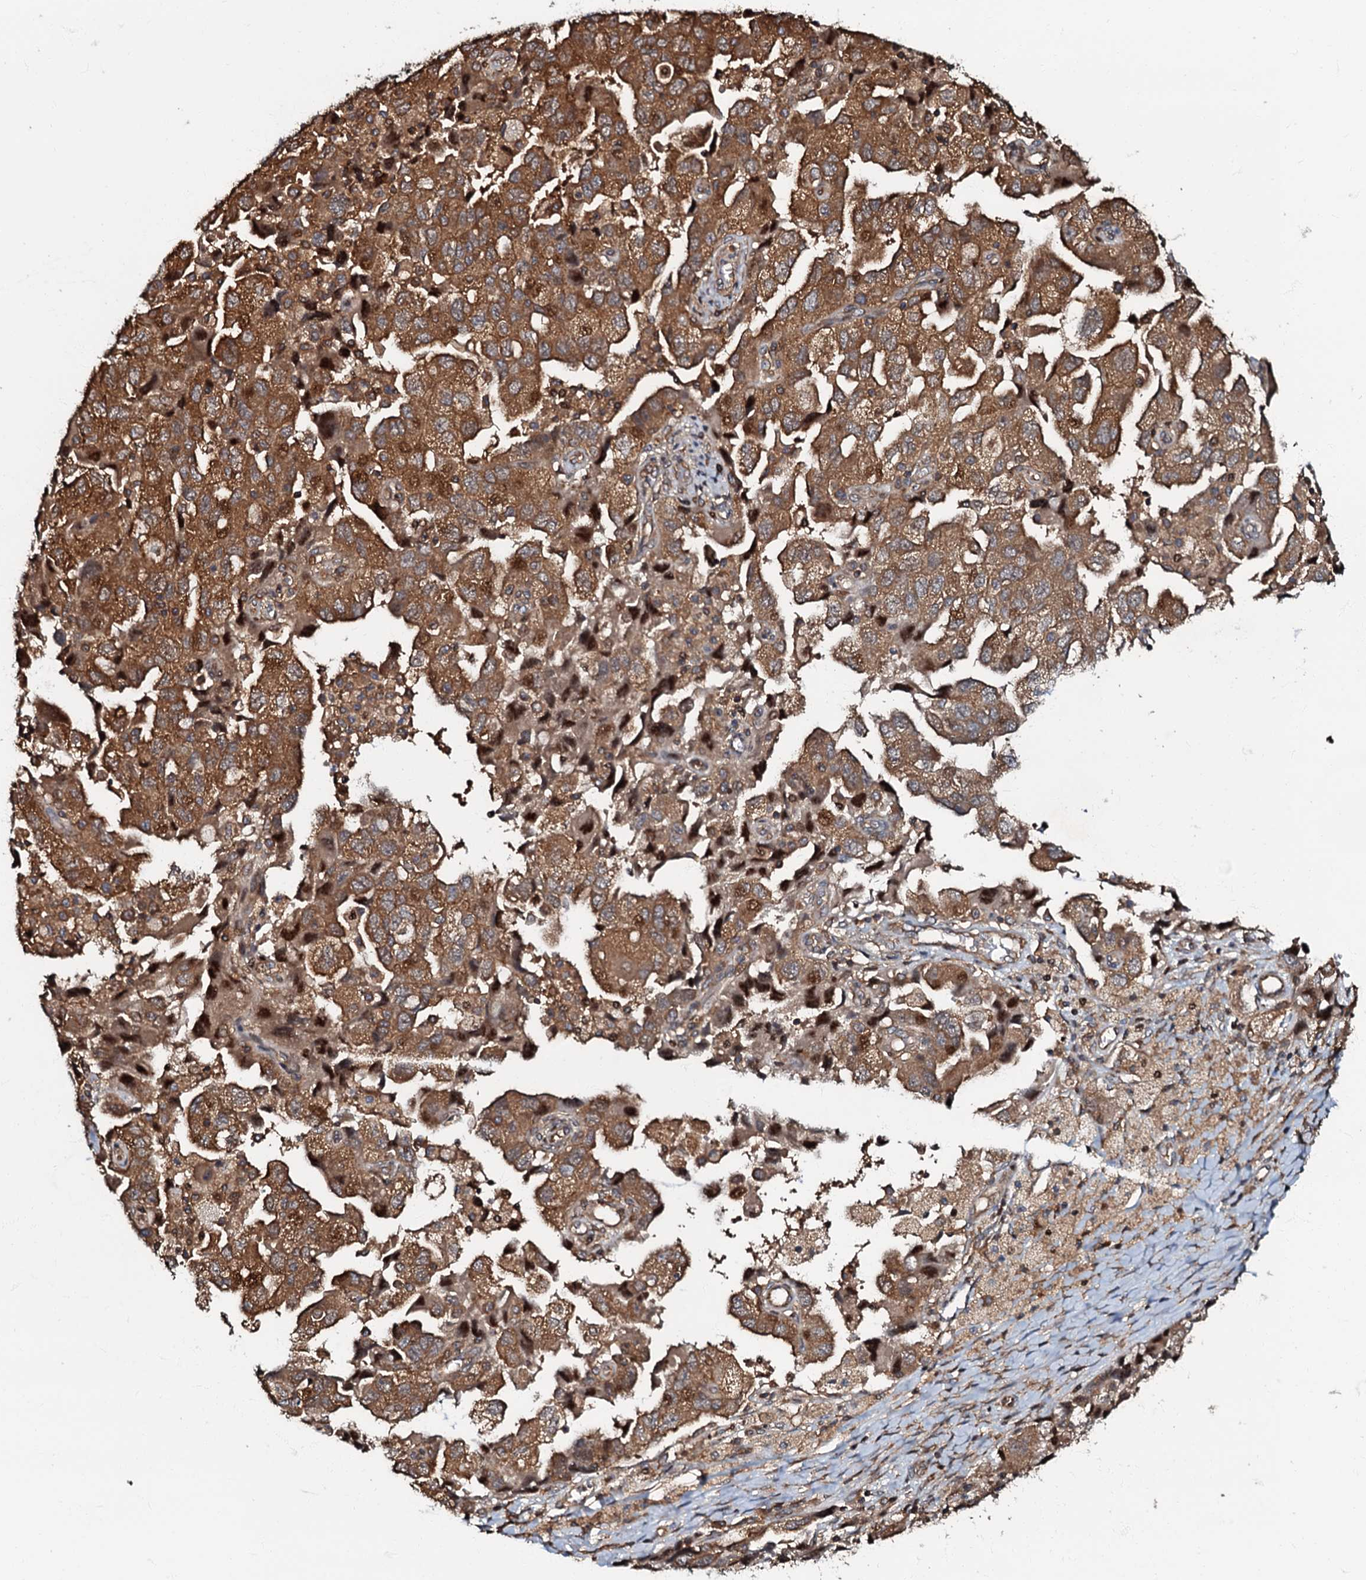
{"staining": {"intensity": "moderate", "quantity": ">75%", "location": "cytoplasmic/membranous,nuclear"}, "tissue": "ovarian cancer", "cell_type": "Tumor cells", "image_type": "cancer", "snomed": [{"axis": "morphology", "description": "Carcinoma, NOS"}, {"axis": "morphology", "description": "Cystadenocarcinoma, serous, NOS"}, {"axis": "topography", "description": "Ovary"}], "caption": "Brown immunohistochemical staining in human ovarian cancer (carcinoma) displays moderate cytoplasmic/membranous and nuclear positivity in approximately >75% of tumor cells. The staining was performed using DAB, with brown indicating positive protein expression. Nuclei are stained blue with hematoxylin.", "gene": "OSBP", "patient": {"sex": "female", "age": 69}}